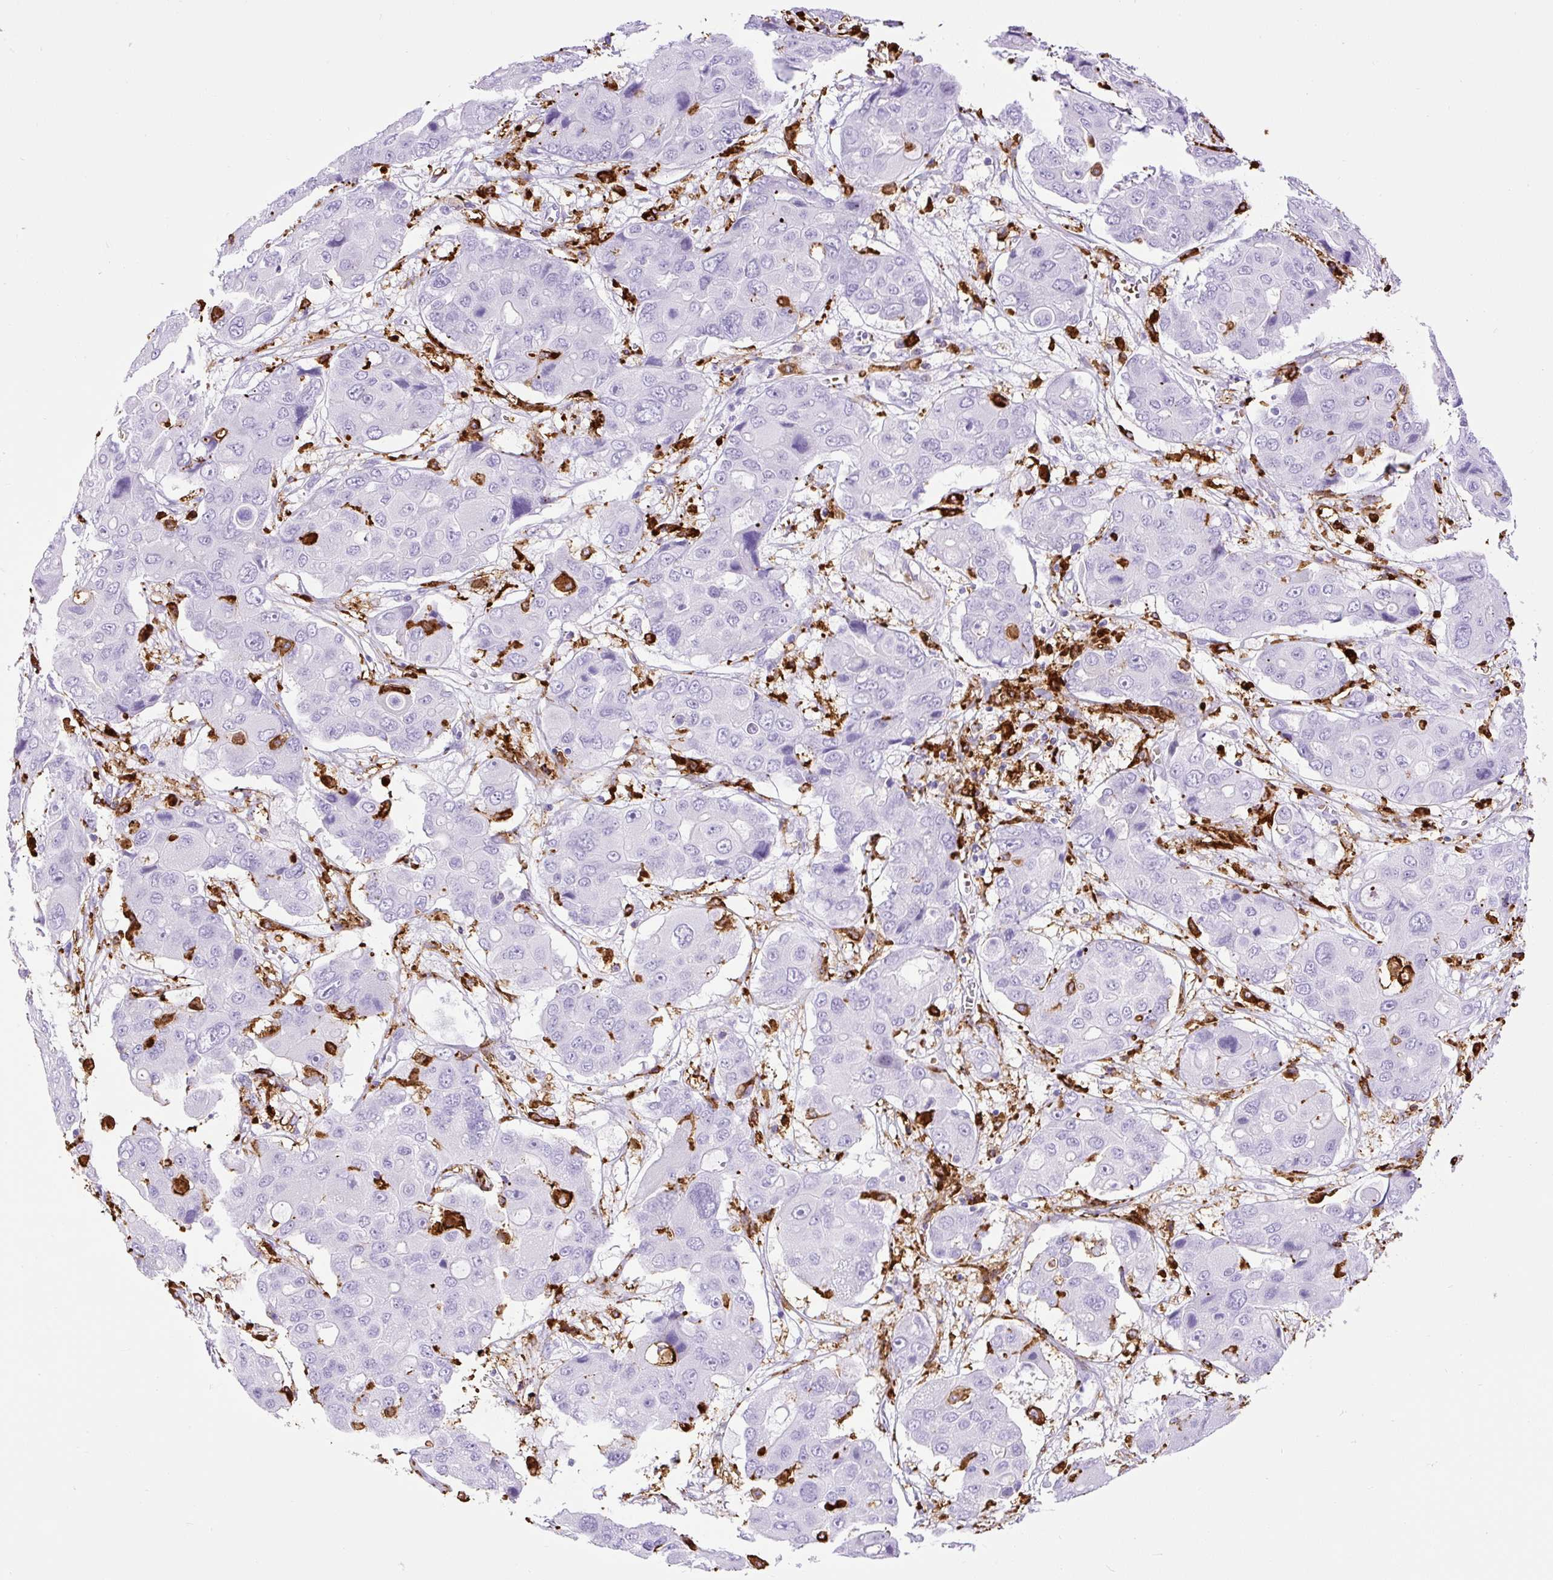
{"staining": {"intensity": "negative", "quantity": "none", "location": "none"}, "tissue": "liver cancer", "cell_type": "Tumor cells", "image_type": "cancer", "snomed": [{"axis": "morphology", "description": "Cholangiocarcinoma"}, {"axis": "topography", "description": "Liver"}], "caption": "Tumor cells are negative for brown protein staining in liver cholangiocarcinoma.", "gene": "HLA-DRA", "patient": {"sex": "male", "age": 67}}